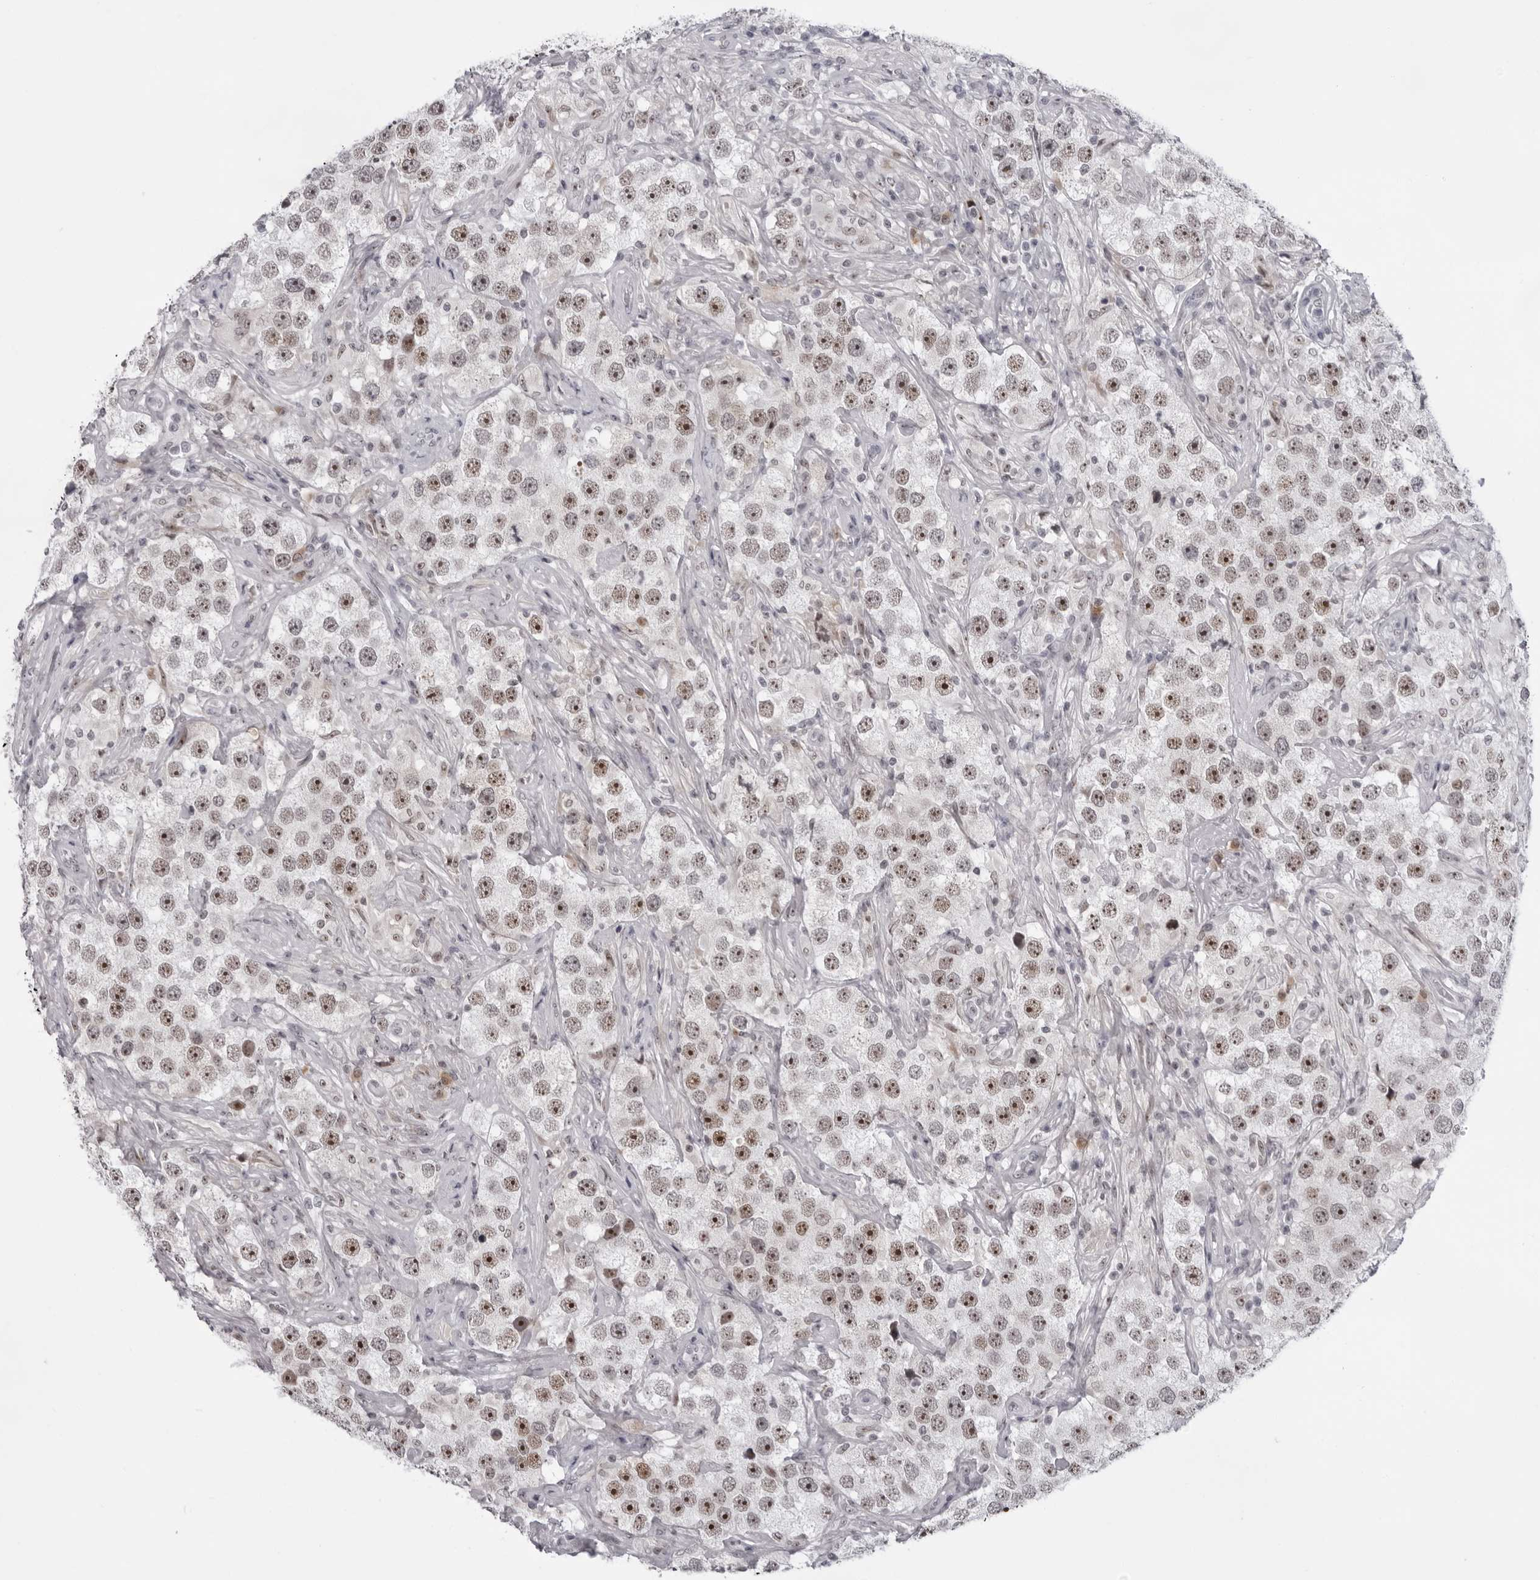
{"staining": {"intensity": "strong", "quantity": ">75%", "location": "nuclear"}, "tissue": "testis cancer", "cell_type": "Tumor cells", "image_type": "cancer", "snomed": [{"axis": "morphology", "description": "Seminoma, NOS"}, {"axis": "topography", "description": "Testis"}], "caption": "Testis seminoma stained with immunohistochemistry shows strong nuclear staining in about >75% of tumor cells.", "gene": "EXOSC10", "patient": {"sex": "male", "age": 49}}